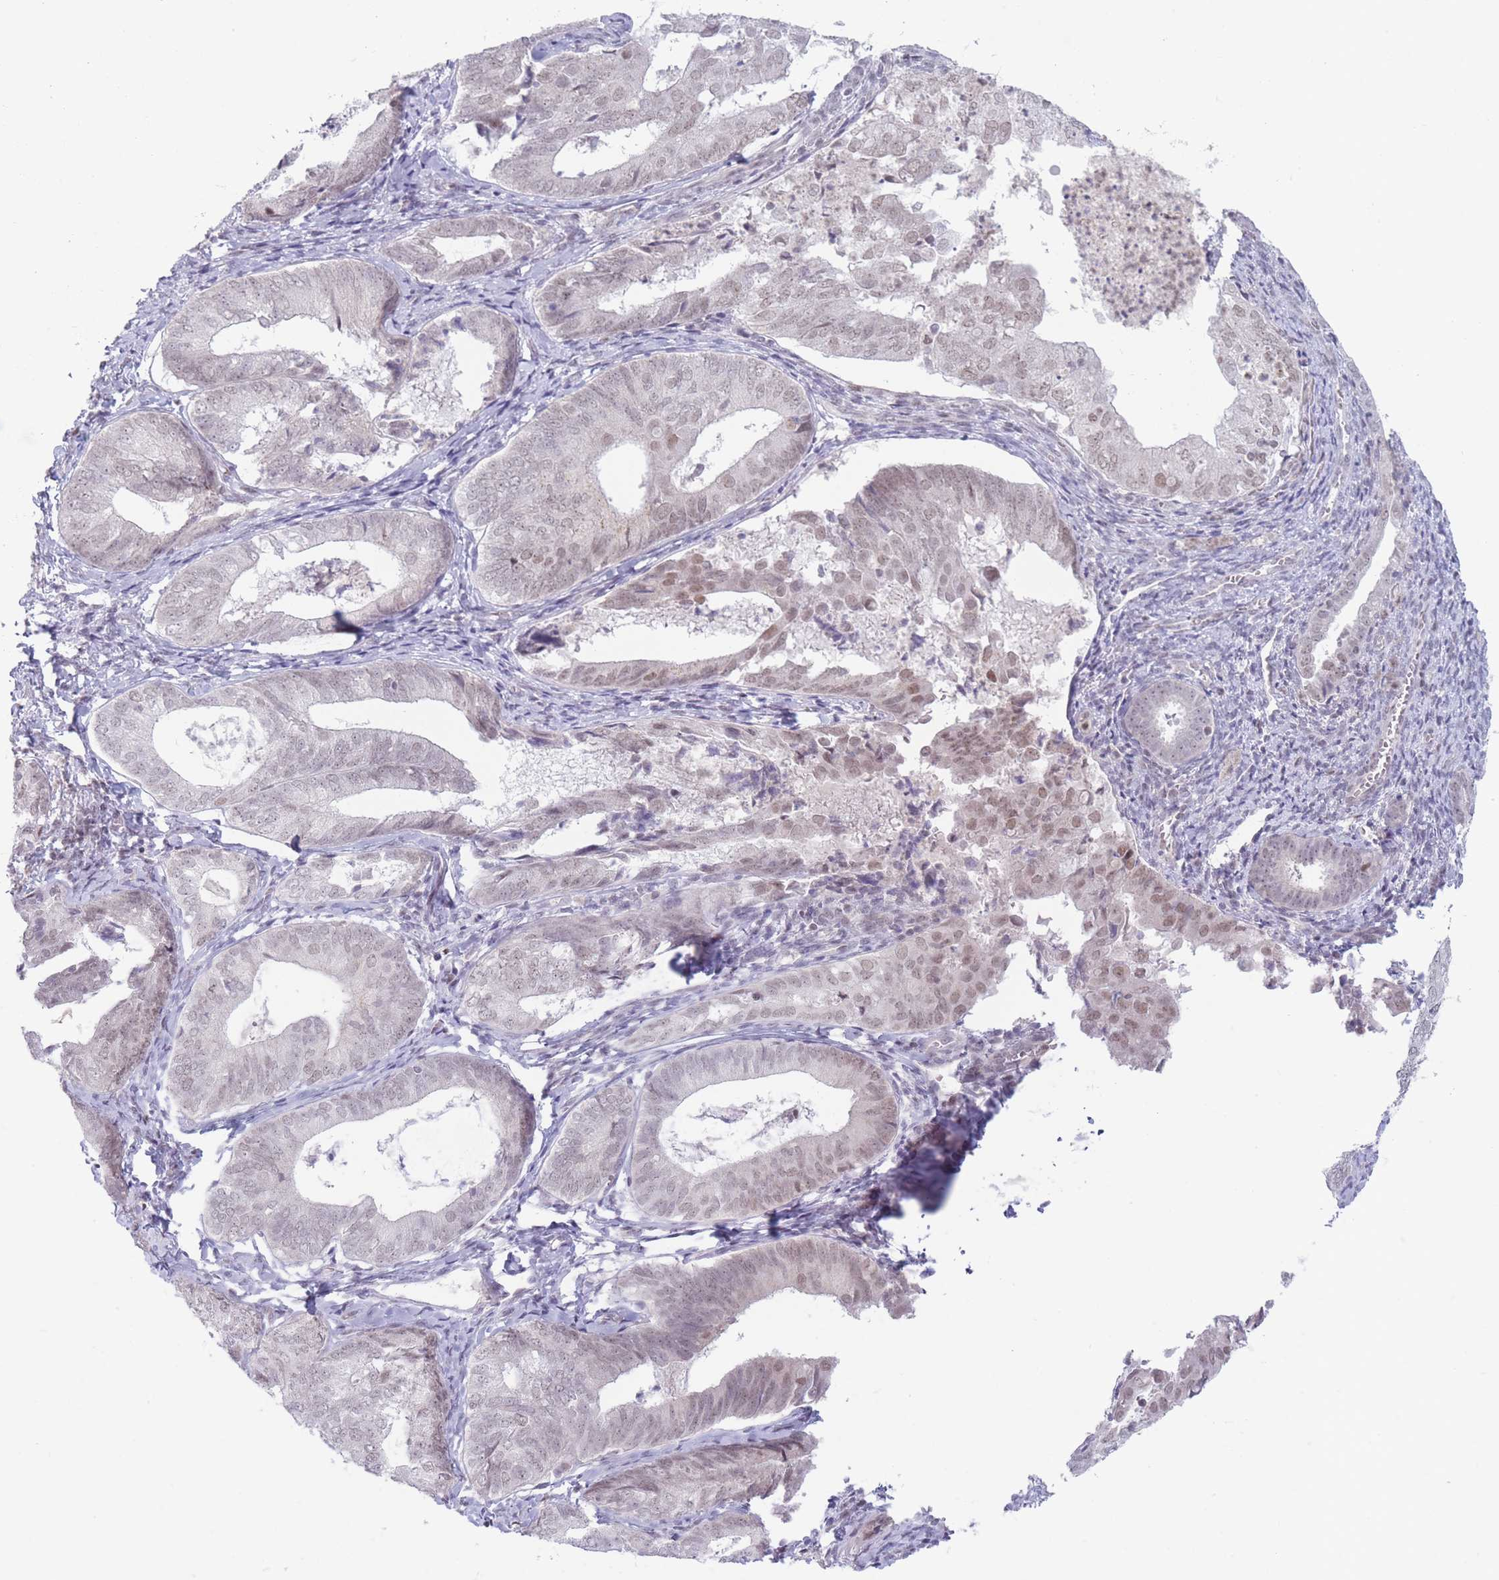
{"staining": {"intensity": "moderate", "quantity": "<25%", "location": "nuclear"}, "tissue": "endometrial cancer", "cell_type": "Tumor cells", "image_type": "cancer", "snomed": [{"axis": "morphology", "description": "Adenocarcinoma, NOS"}, {"axis": "topography", "description": "Endometrium"}], "caption": "Immunohistochemical staining of human endometrial adenocarcinoma demonstrates low levels of moderate nuclear staining in about <25% of tumor cells.", "gene": "ARID3B", "patient": {"sex": "female", "age": 87}}